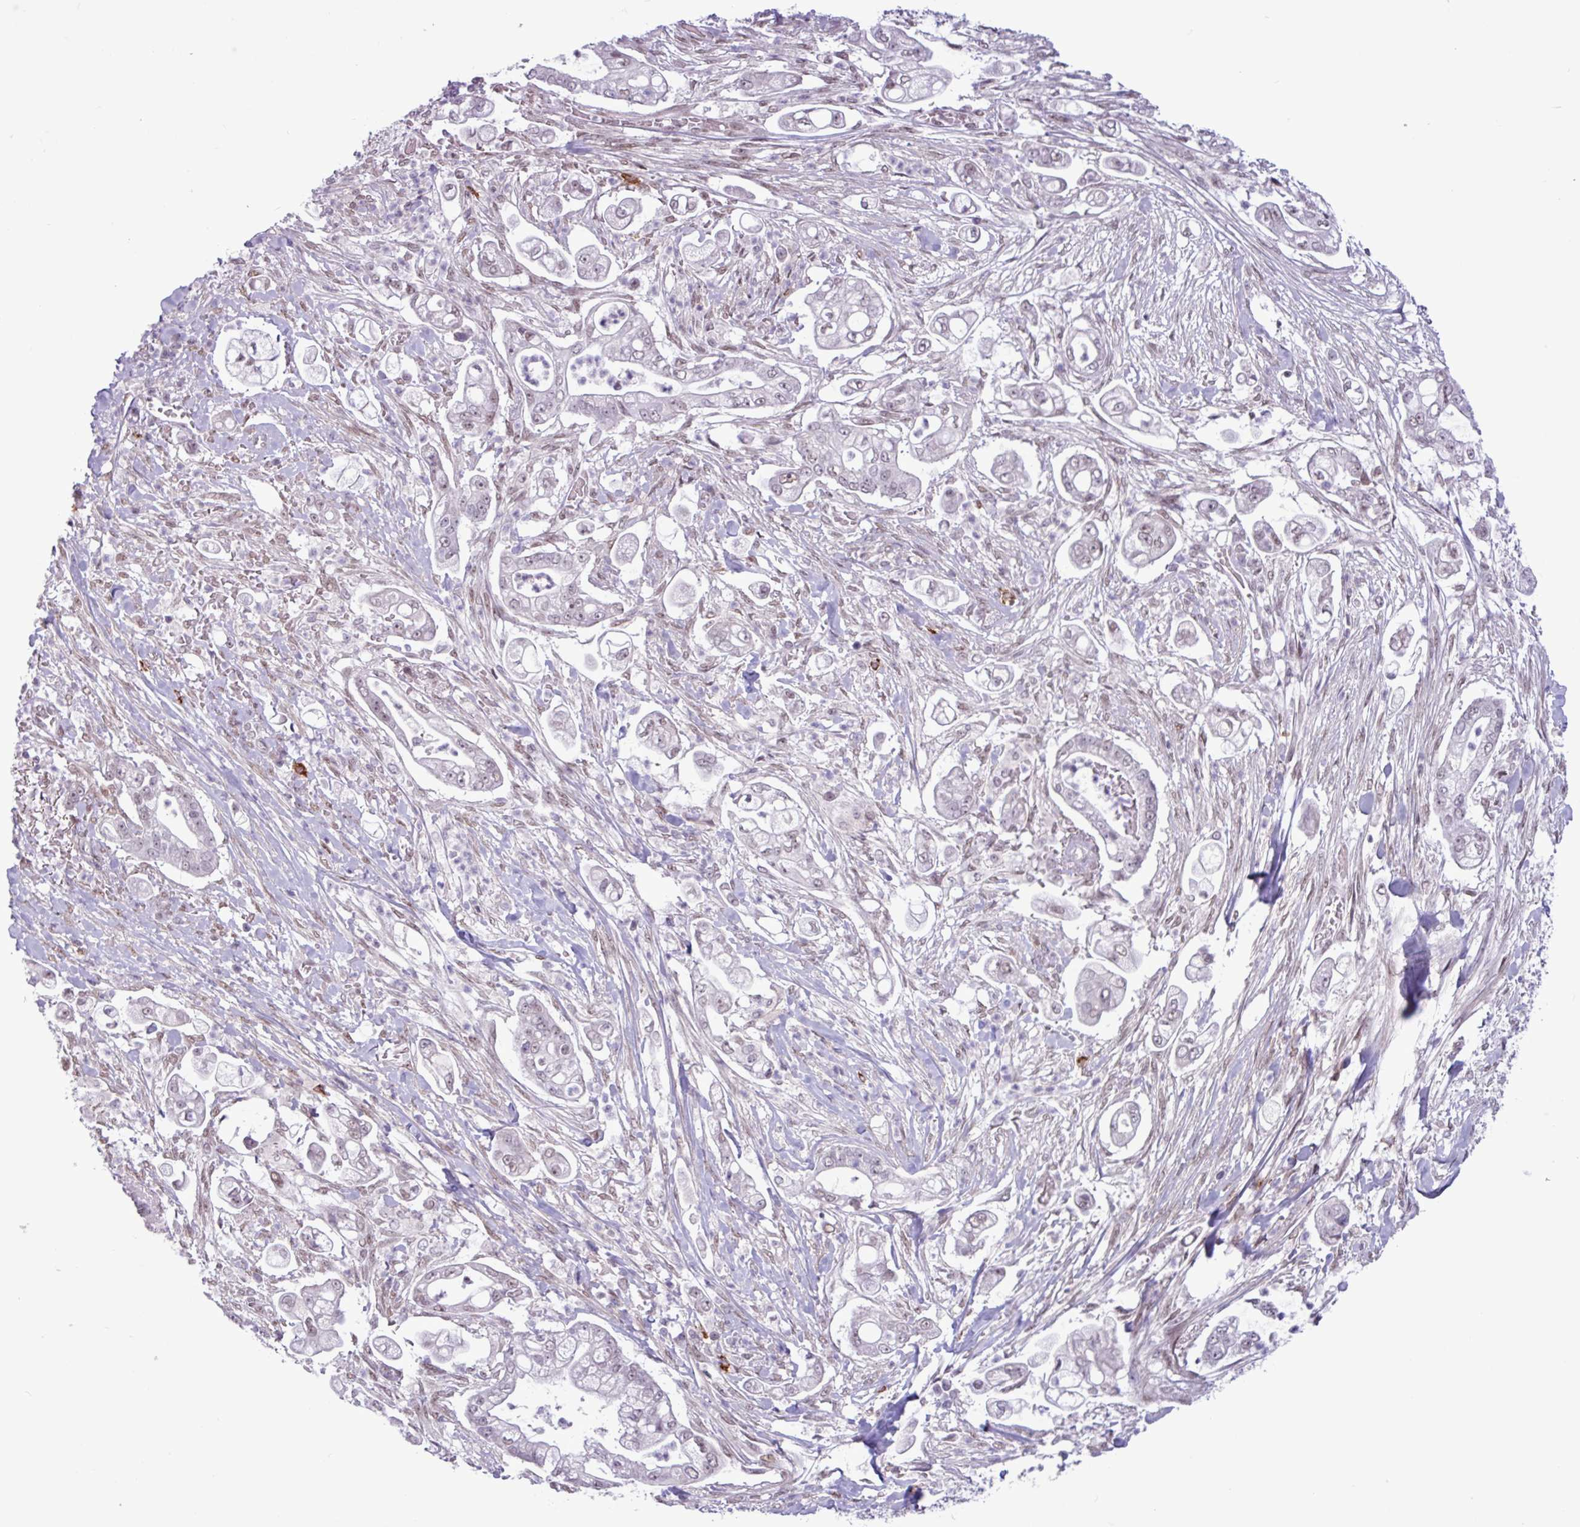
{"staining": {"intensity": "weak", "quantity": "25%-75%", "location": "nuclear"}, "tissue": "pancreatic cancer", "cell_type": "Tumor cells", "image_type": "cancer", "snomed": [{"axis": "morphology", "description": "Adenocarcinoma, NOS"}, {"axis": "topography", "description": "Pancreas"}], "caption": "Adenocarcinoma (pancreatic) stained for a protein (brown) reveals weak nuclear positive expression in approximately 25%-75% of tumor cells.", "gene": "NOTCH2", "patient": {"sex": "female", "age": 69}}